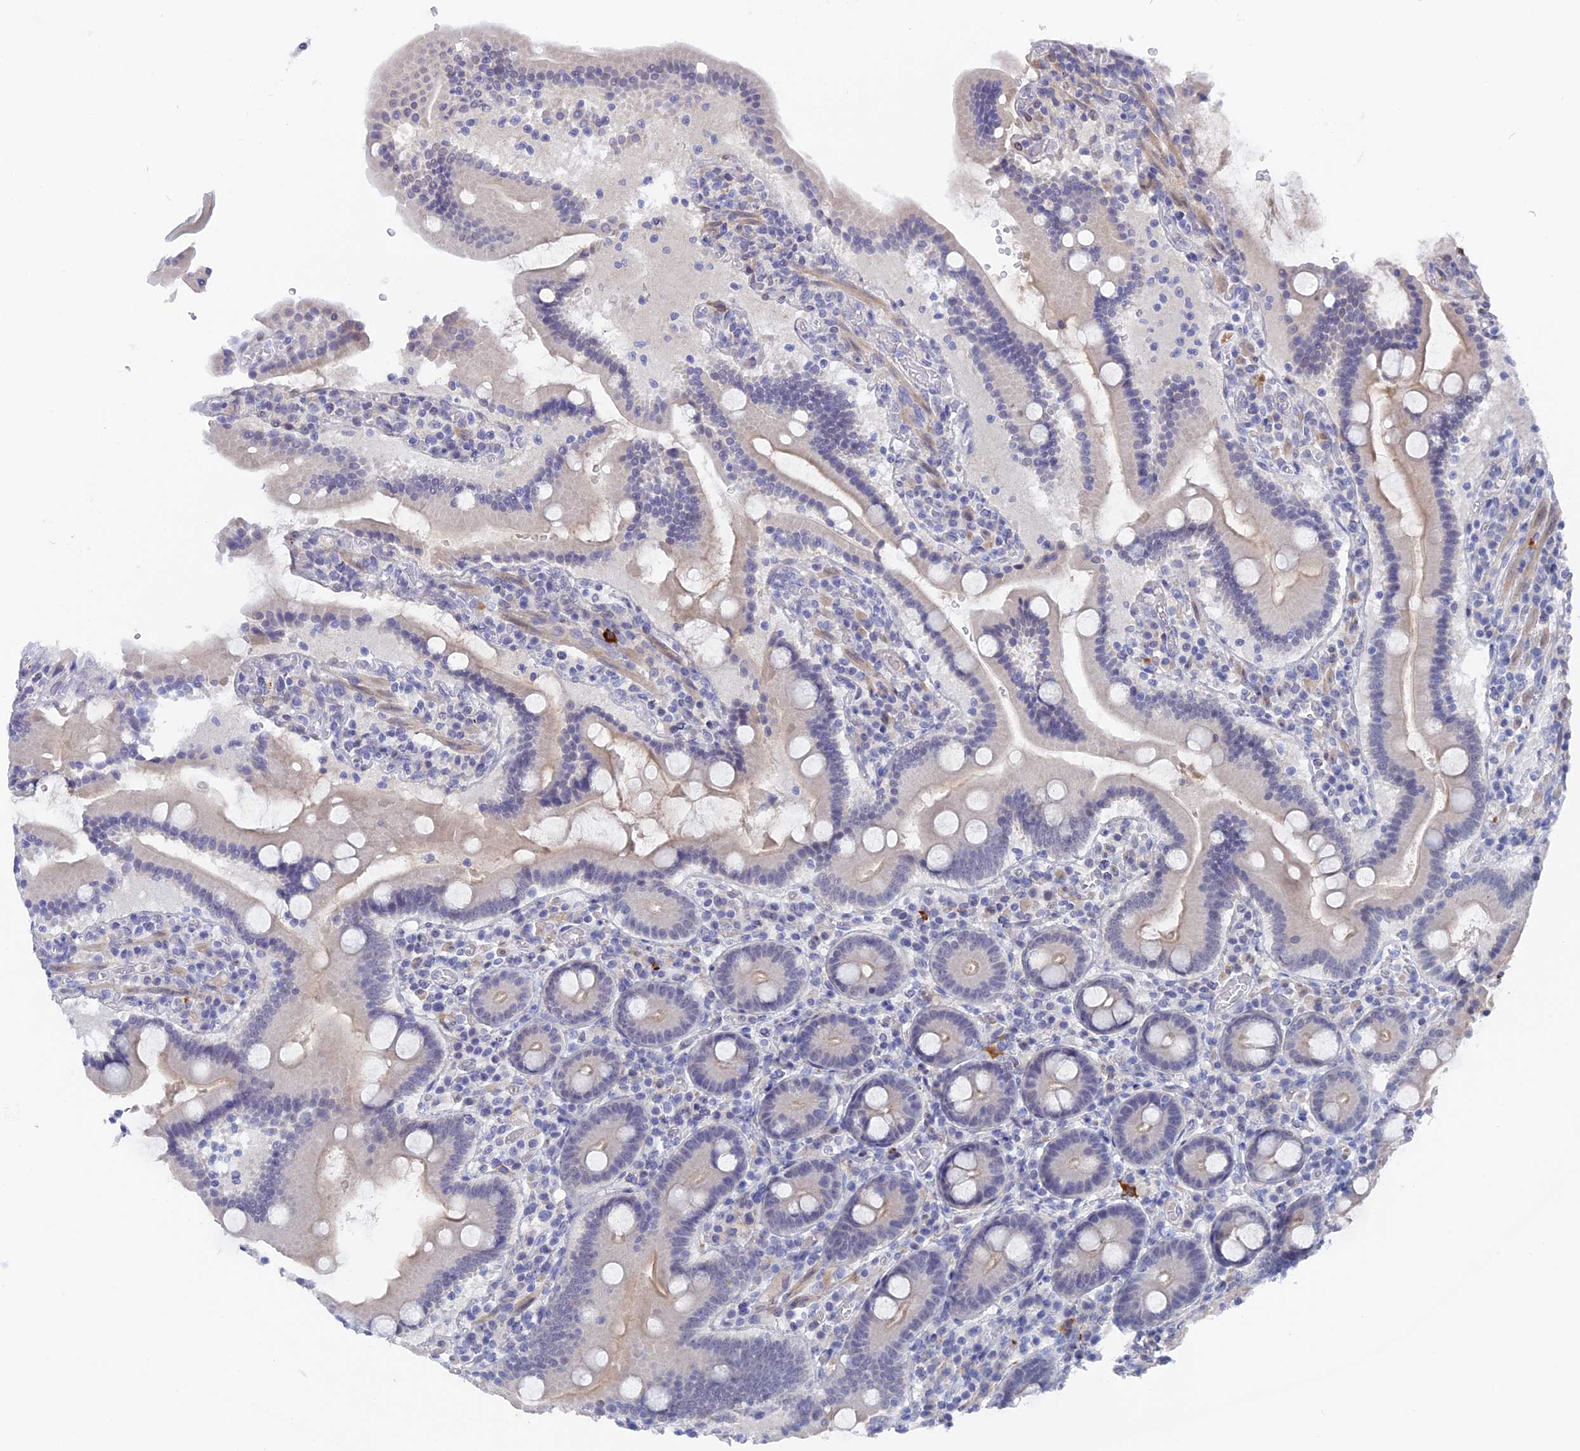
{"staining": {"intensity": "weak", "quantity": "25%-75%", "location": "cytoplasmic/membranous"}, "tissue": "duodenum", "cell_type": "Glandular cells", "image_type": "normal", "snomed": [{"axis": "morphology", "description": "Normal tissue, NOS"}, {"axis": "topography", "description": "Duodenum"}], "caption": "A high-resolution histopathology image shows immunohistochemistry (IHC) staining of normal duodenum, which shows weak cytoplasmic/membranous staining in about 25%-75% of glandular cells. Ihc stains the protein of interest in brown and the nuclei are stained blue.", "gene": "DACT3", "patient": {"sex": "male", "age": 55}}